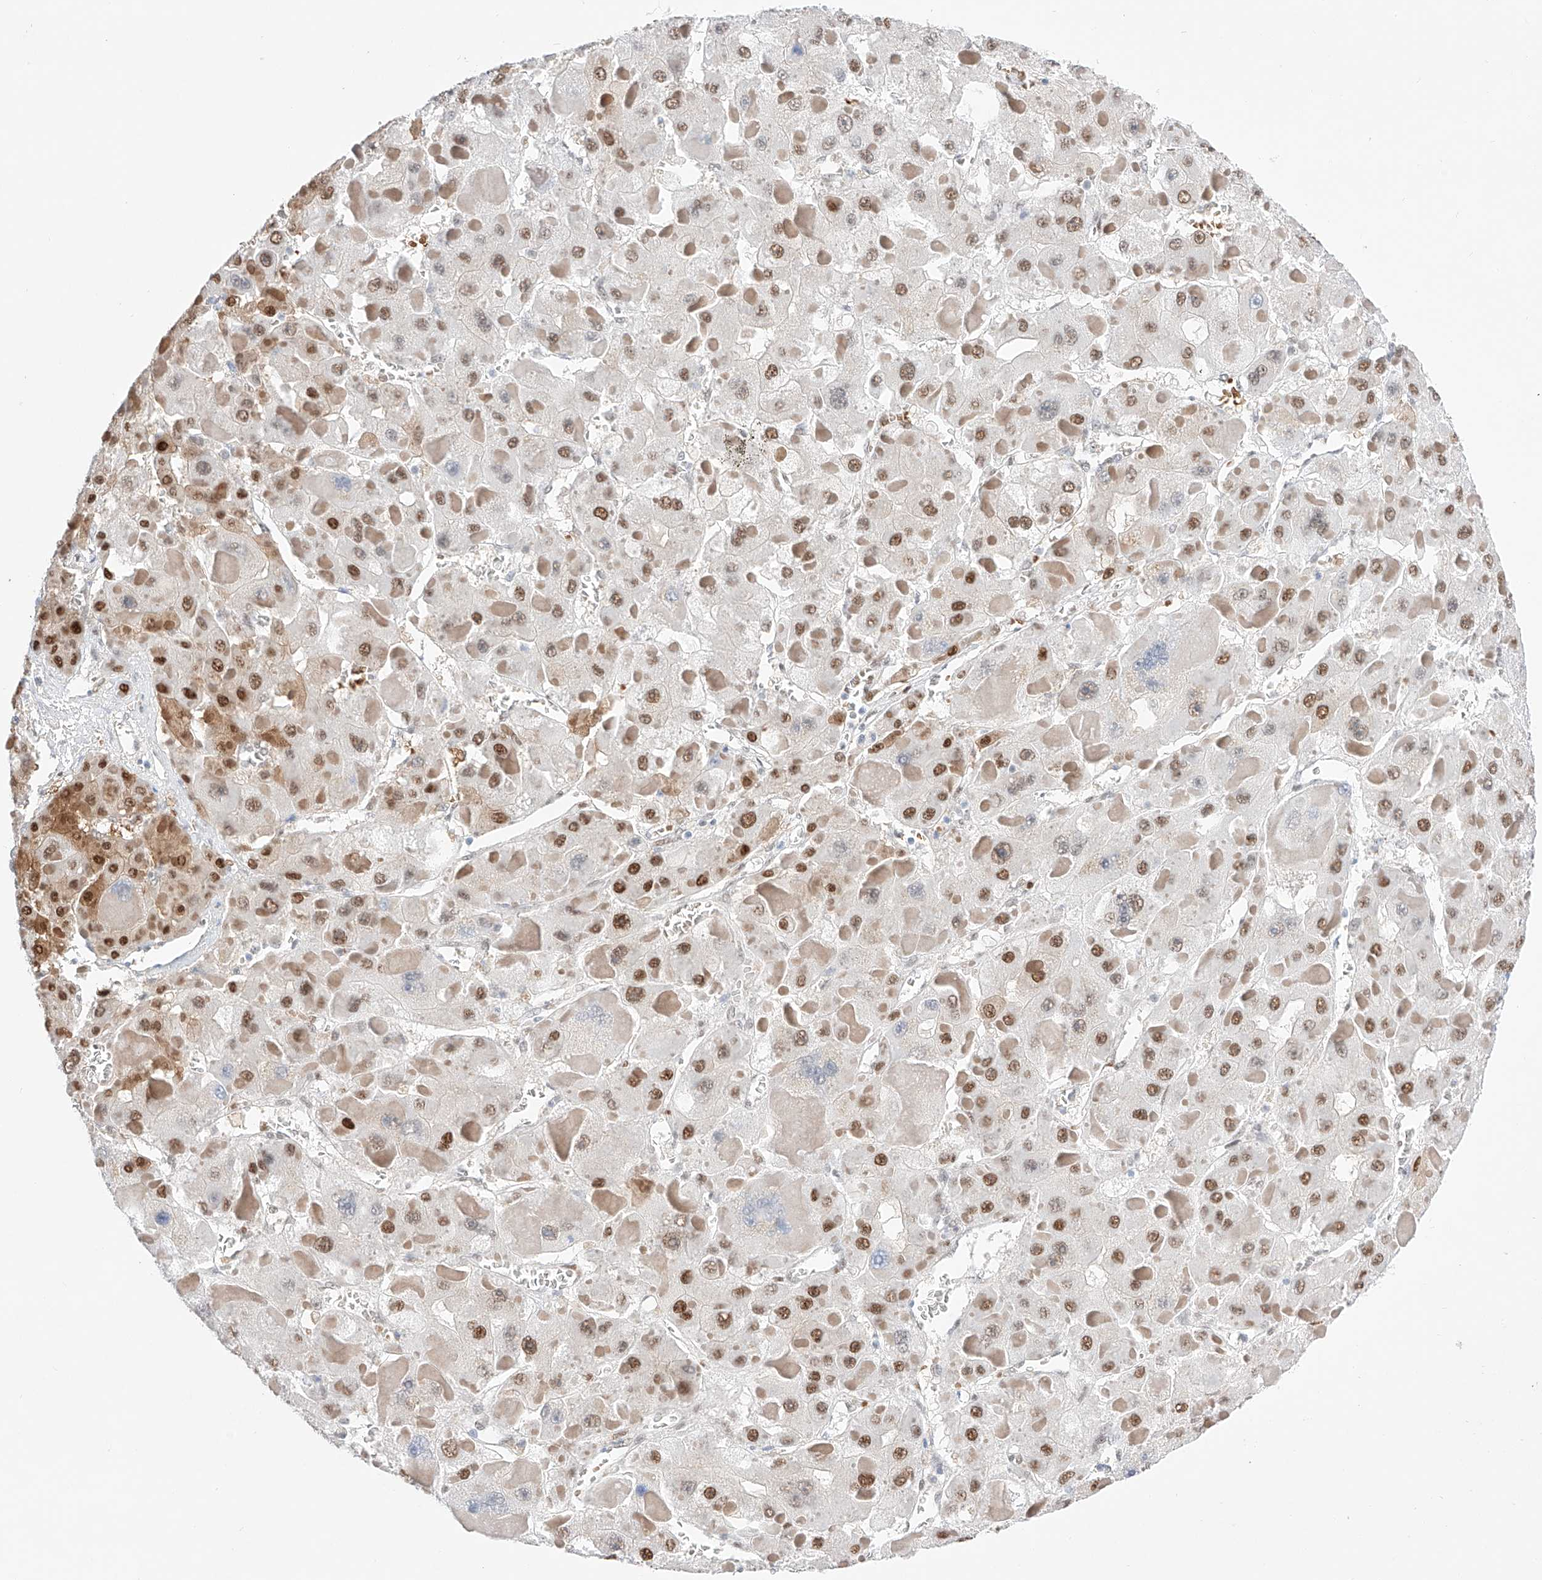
{"staining": {"intensity": "strong", "quantity": ">75%", "location": "nuclear"}, "tissue": "liver cancer", "cell_type": "Tumor cells", "image_type": "cancer", "snomed": [{"axis": "morphology", "description": "Carcinoma, Hepatocellular, NOS"}, {"axis": "topography", "description": "Liver"}], "caption": "An image of human liver cancer (hepatocellular carcinoma) stained for a protein reveals strong nuclear brown staining in tumor cells.", "gene": "APIP", "patient": {"sex": "female", "age": 73}}